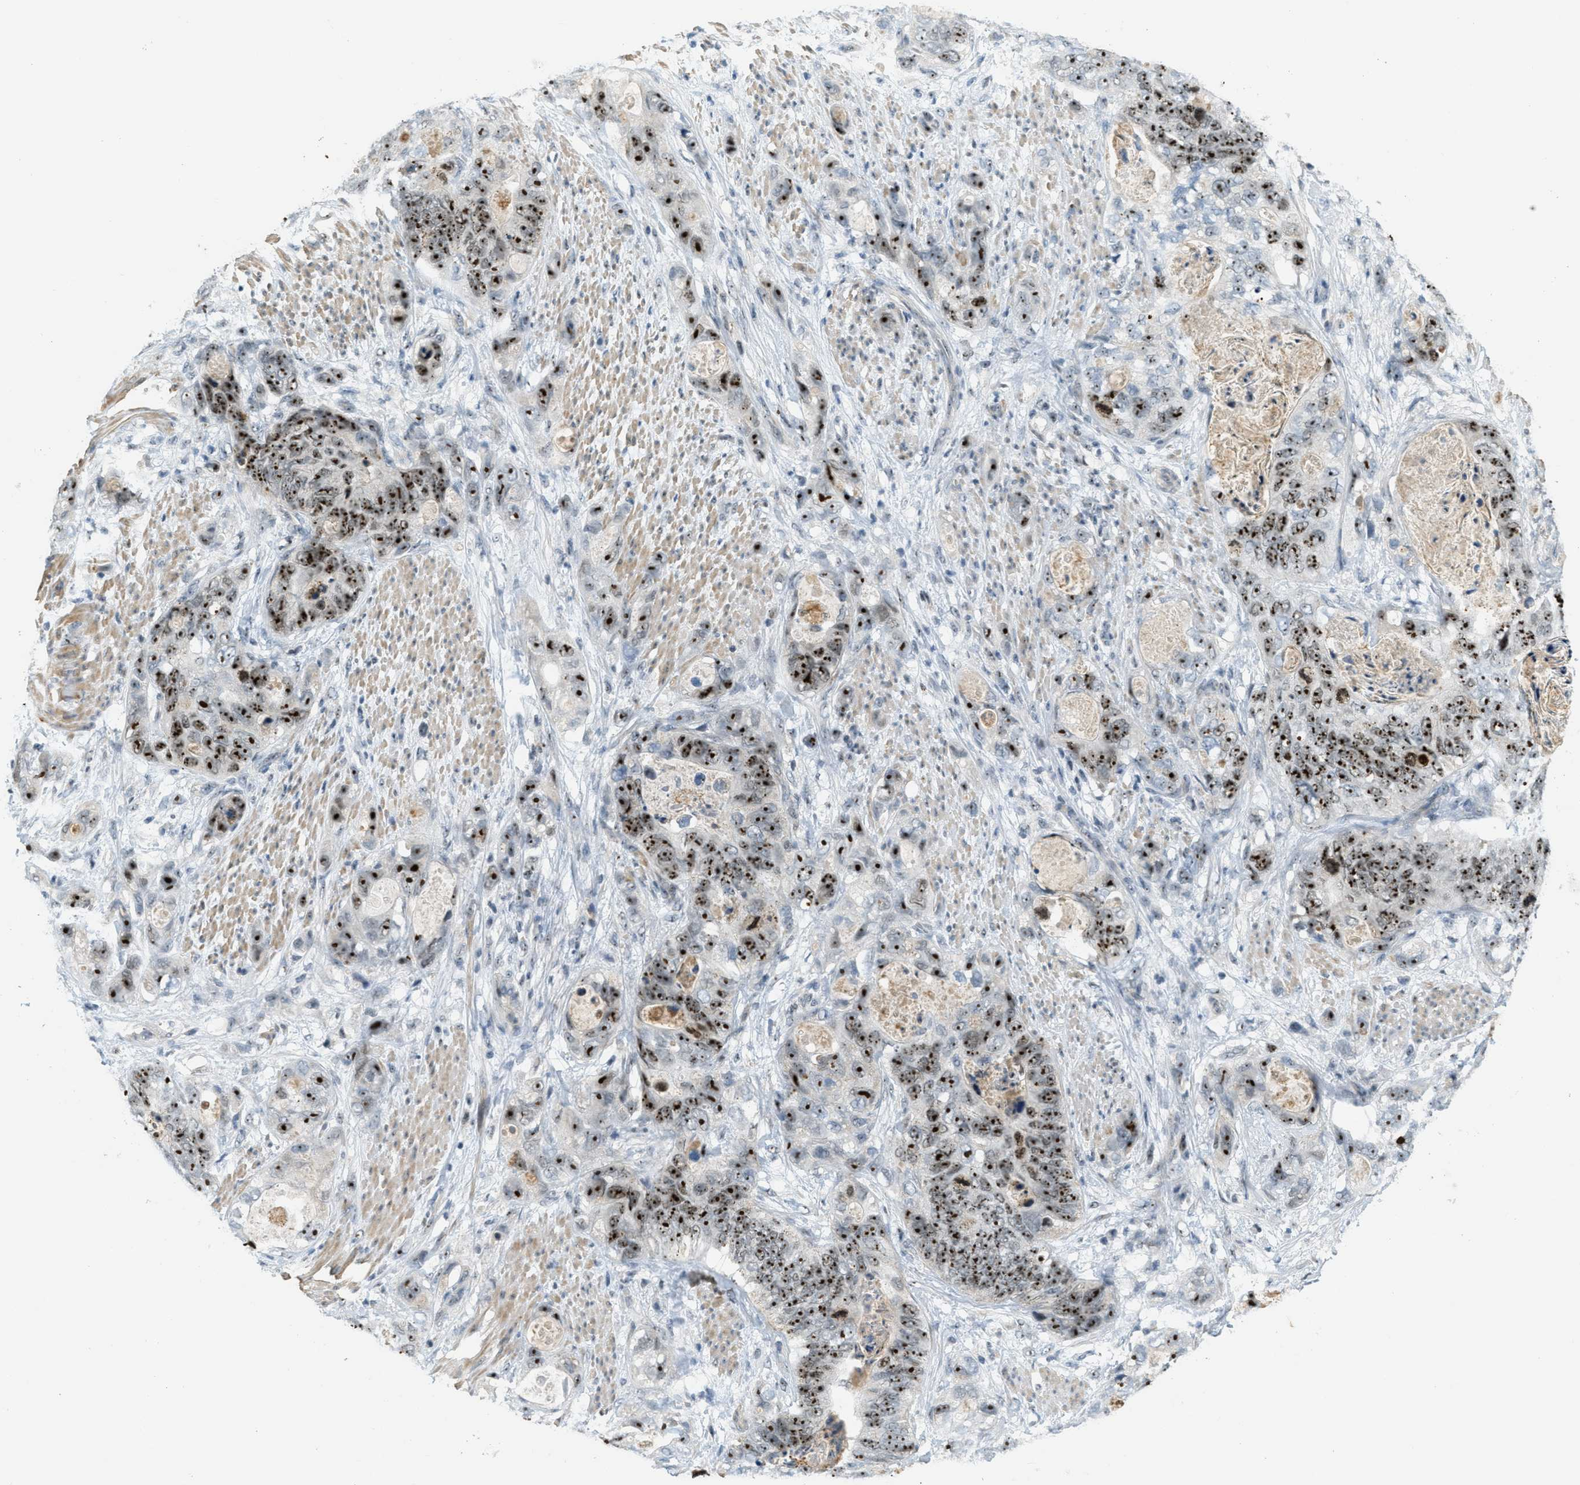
{"staining": {"intensity": "strong", "quantity": ">75%", "location": "nuclear"}, "tissue": "stomach cancer", "cell_type": "Tumor cells", "image_type": "cancer", "snomed": [{"axis": "morphology", "description": "Adenocarcinoma, NOS"}, {"axis": "topography", "description": "Stomach"}], "caption": "High-magnification brightfield microscopy of stomach adenocarcinoma stained with DAB (3,3'-diaminobenzidine) (brown) and counterstained with hematoxylin (blue). tumor cells exhibit strong nuclear positivity is identified in approximately>75% of cells.", "gene": "DDX47", "patient": {"sex": "female", "age": 89}}